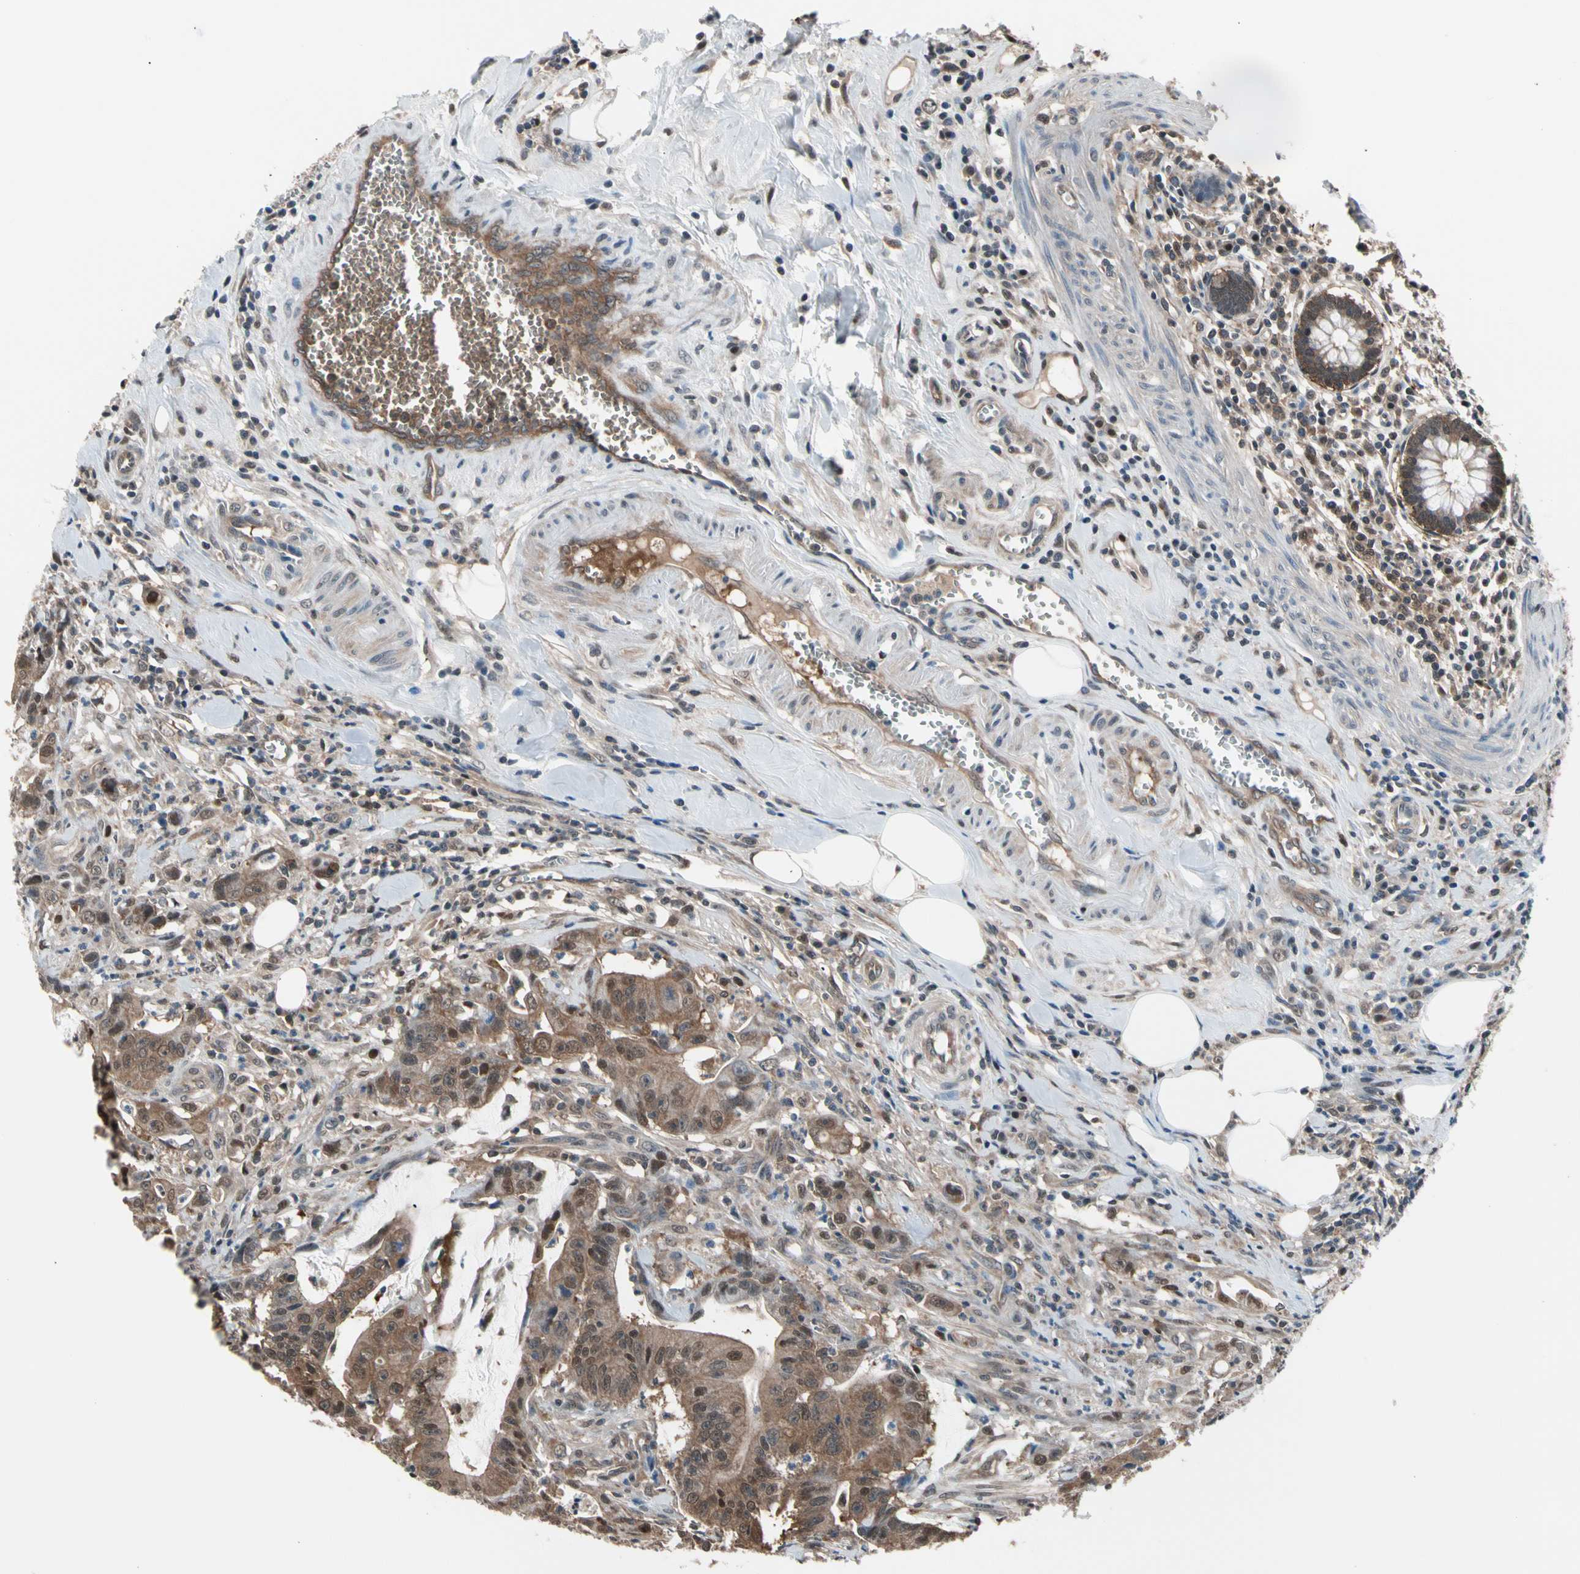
{"staining": {"intensity": "moderate", "quantity": ">75%", "location": "cytoplasmic/membranous,nuclear"}, "tissue": "colorectal cancer", "cell_type": "Tumor cells", "image_type": "cancer", "snomed": [{"axis": "morphology", "description": "Adenocarcinoma, NOS"}, {"axis": "topography", "description": "Colon"}], "caption": "The histopathology image displays a brown stain indicating the presence of a protein in the cytoplasmic/membranous and nuclear of tumor cells in colorectal cancer.", "gene": "PSMA2", "patient": {"sex": "male", "age": 45}}